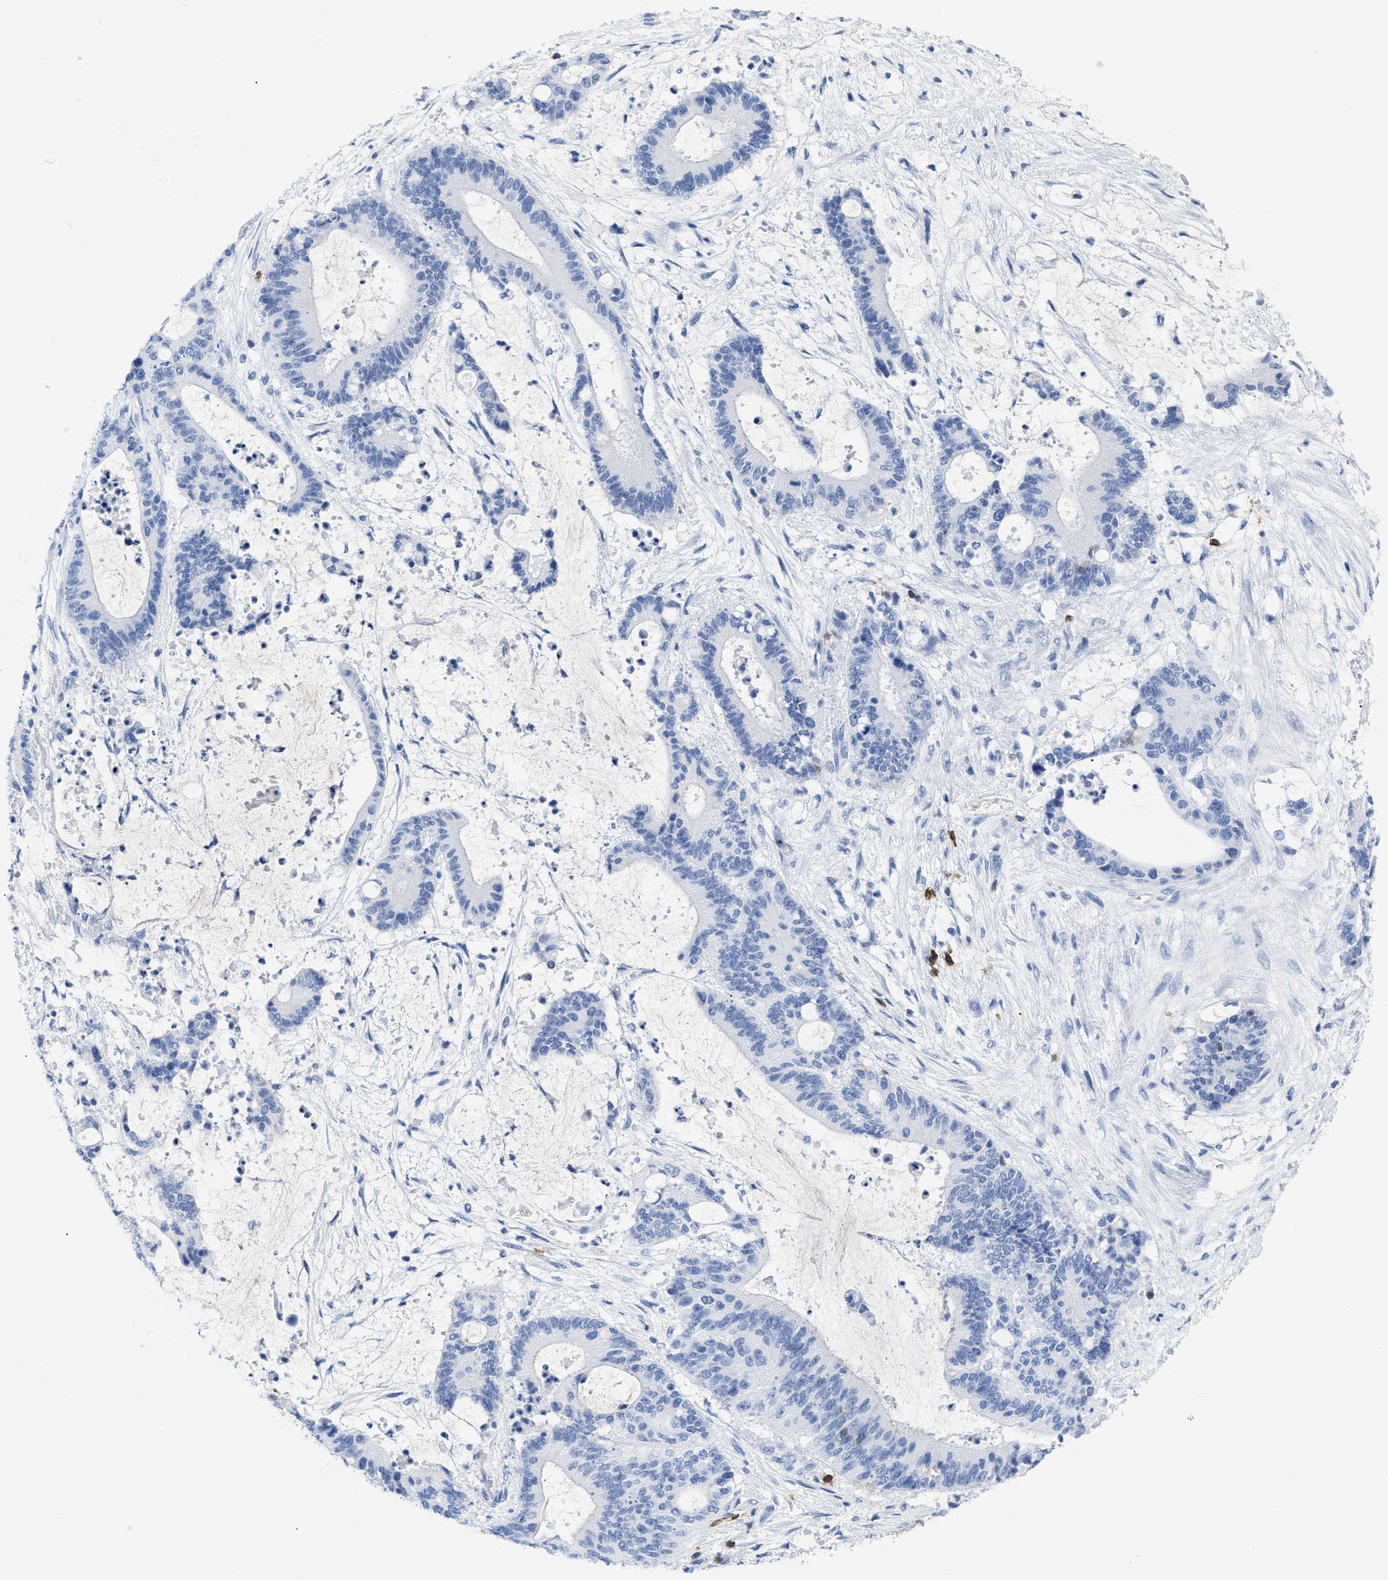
{"staining": {"intensity": "negative", "quantity": "none", "location": "none"}, "tissue": "liver cancer", "cell_type": "Tumor cells", "image_type": "cancer", "snomed": [{"axis": "morphology", "description": "Normal tissue, NOS"}, {"axis": "morphology", "description": "Cholangiocarcinoma"}, {"axis": "topography", "description": "Liver"}, {"axis": "topography", "description": "Peripheral nerve tissue"}], "caption": "Cholangiocarcinoma (liver) was stained to show a protein in brown. There is no significant positivity in tumor cells.", "gene": "CD5", "patient": {"sex": "female", "age": 73}}